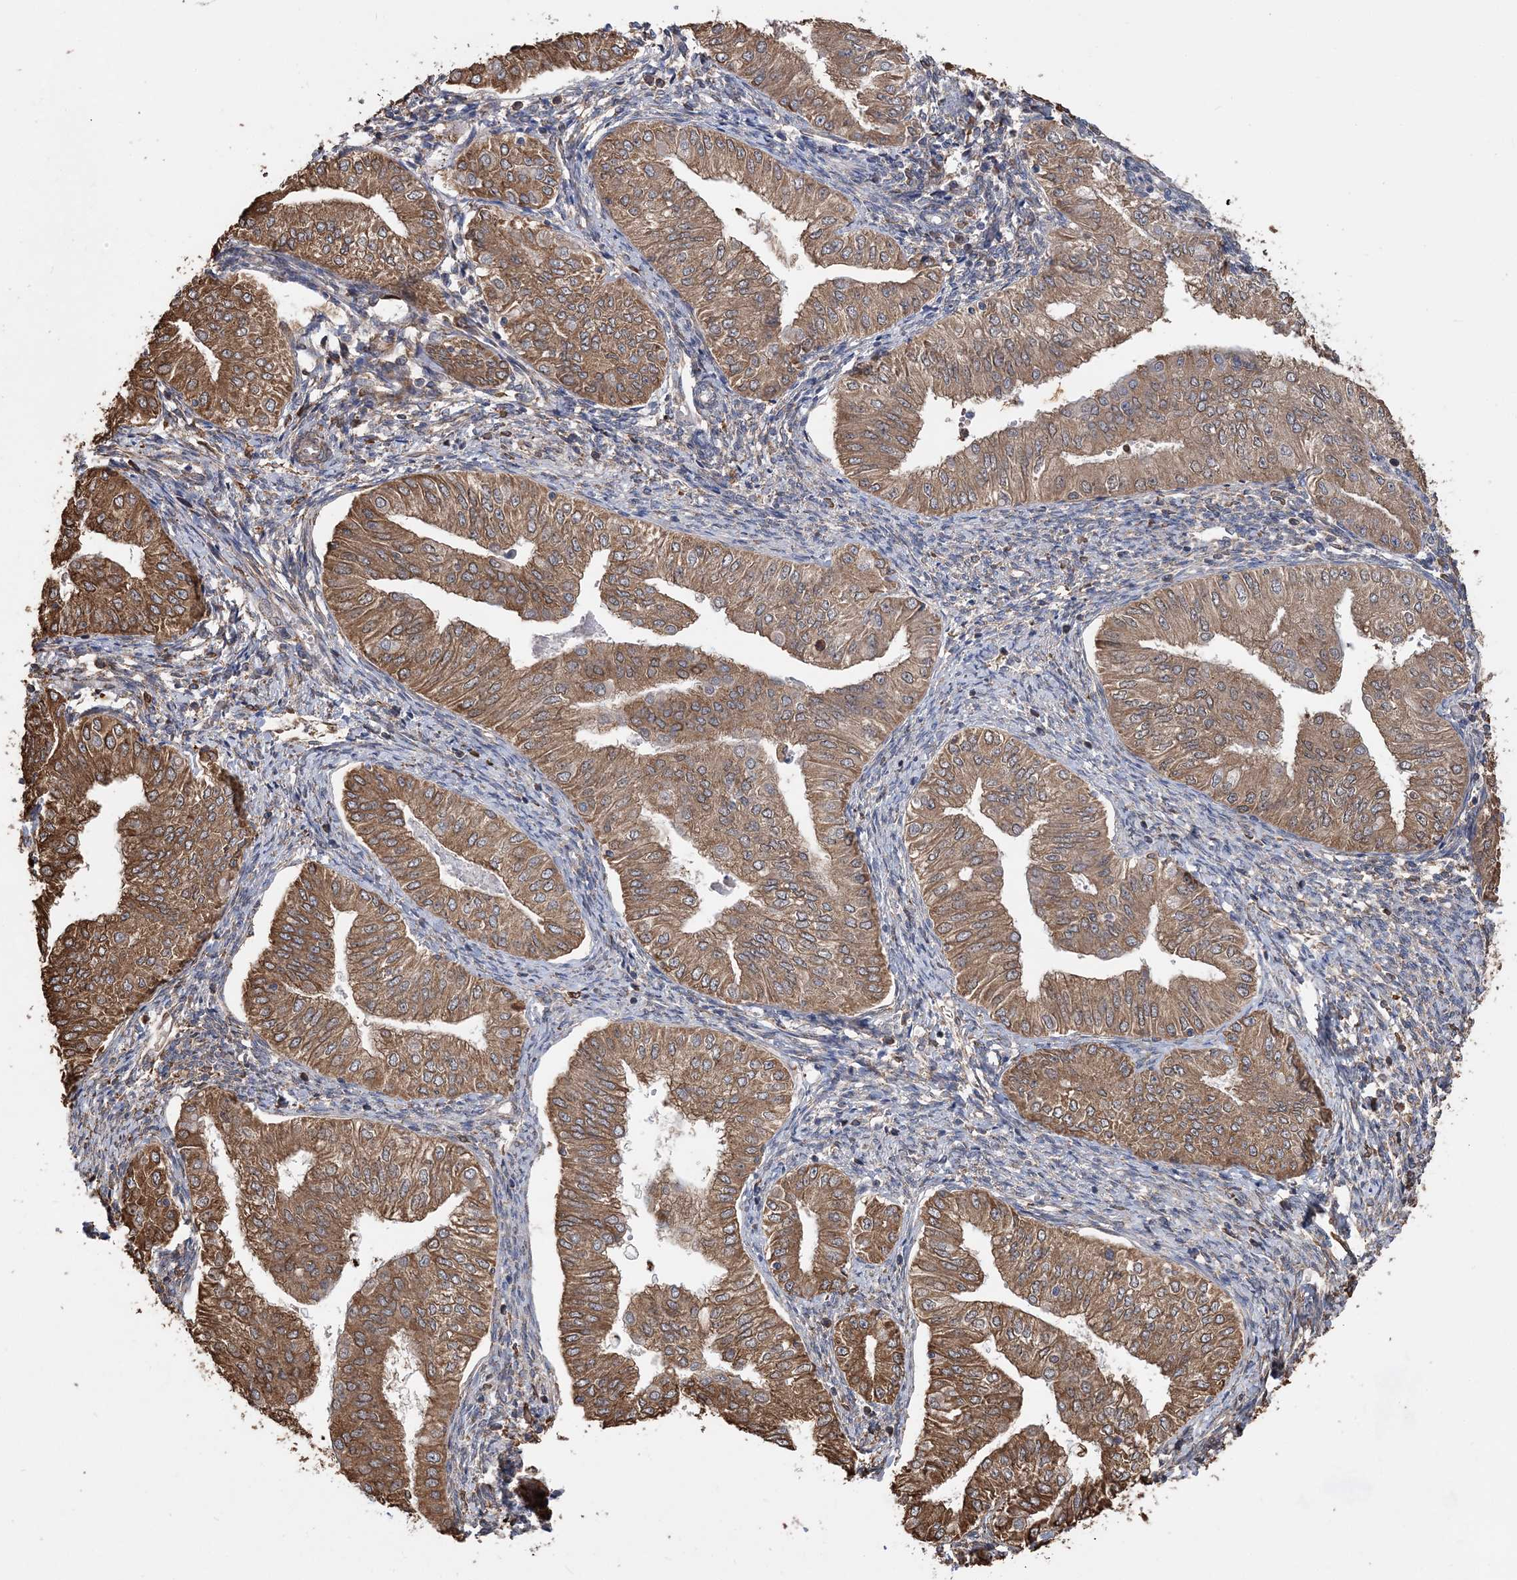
{"staining": {"intensity": "moderate", "quantity": ">75%", "location": "cytoplasmic/membranous"}, "tissue": "endometrial cancer", "cell_type": "Tumor cells", "image_type": "cancer", "snomed": [{"axis": "morphology", "description": "Normal tissue, NOS"}, {"axis": "morphology", "description": "Adenocarcinoma, NOS"}, {"axis": "topography", "description": "Endometrium"}], "caption": "Immunohistochemical staining of human endometrial adenocarcinoma demonstrates medium levels of moderate cytoplasmic/membranous protein positivity in approximately >75% of tumor cells.", "gene": "WDR12", "patient": {"sex": "female", "age": 53}}